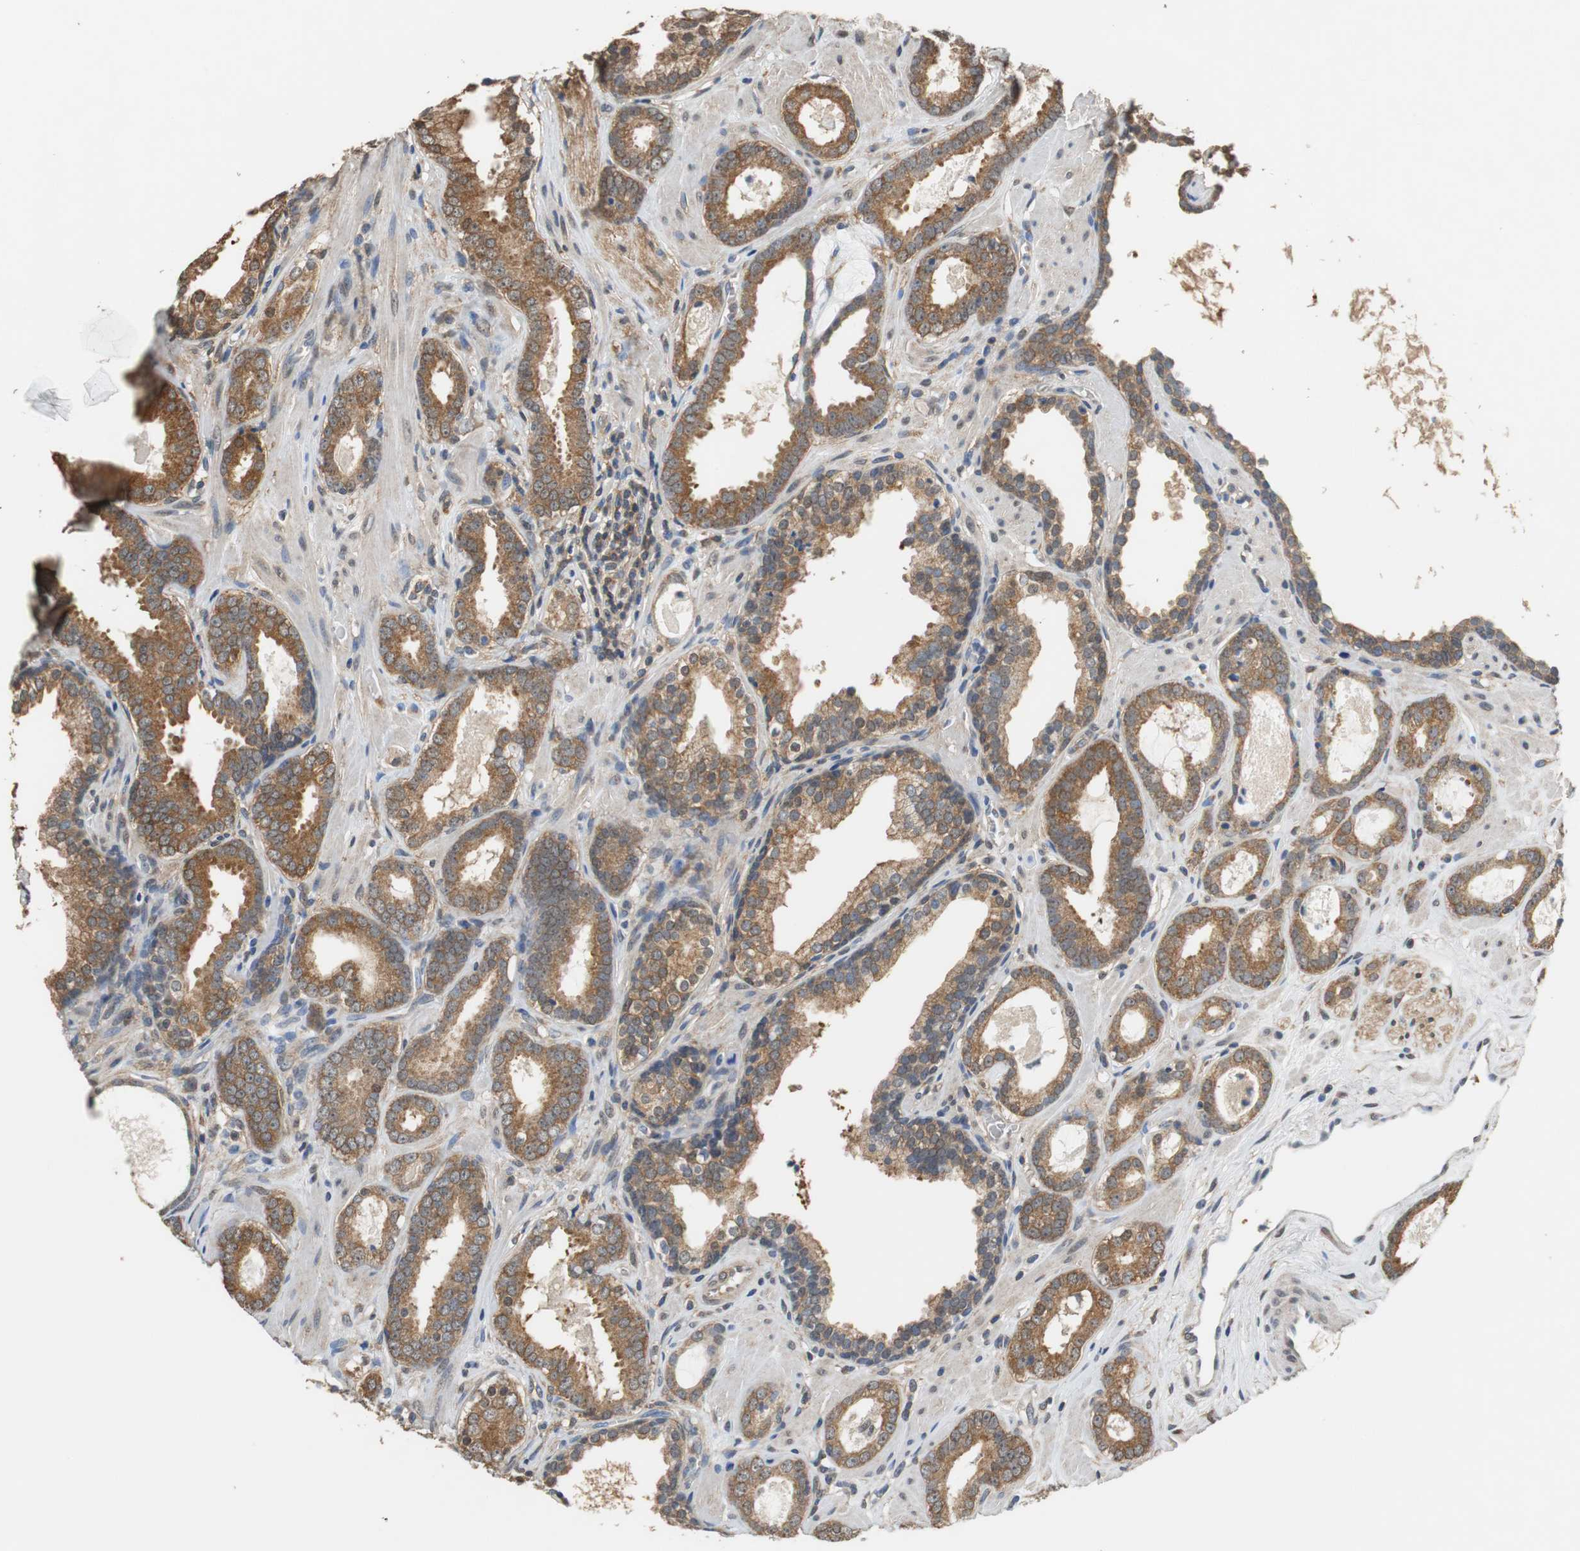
{"staining": {"intensity": "strong", "quantity": ">75%", "location": "cytoplasmic/membranous"}, "tissue": "prostate cancer", "cell_type": "Tumor cells", "image_type": "cancer", "snomed": [{"axis": "morphology", "description": "Adenocarcinoma, Low grade"}, {"axis": "topography", "description": "Prostate"}], "caption": "Human prostate cancer stained with a protein marker demonstrates strong staining in tumor cells.", "gene": "UBQLN2", "patient": {"sex": "male", "age": 57}}